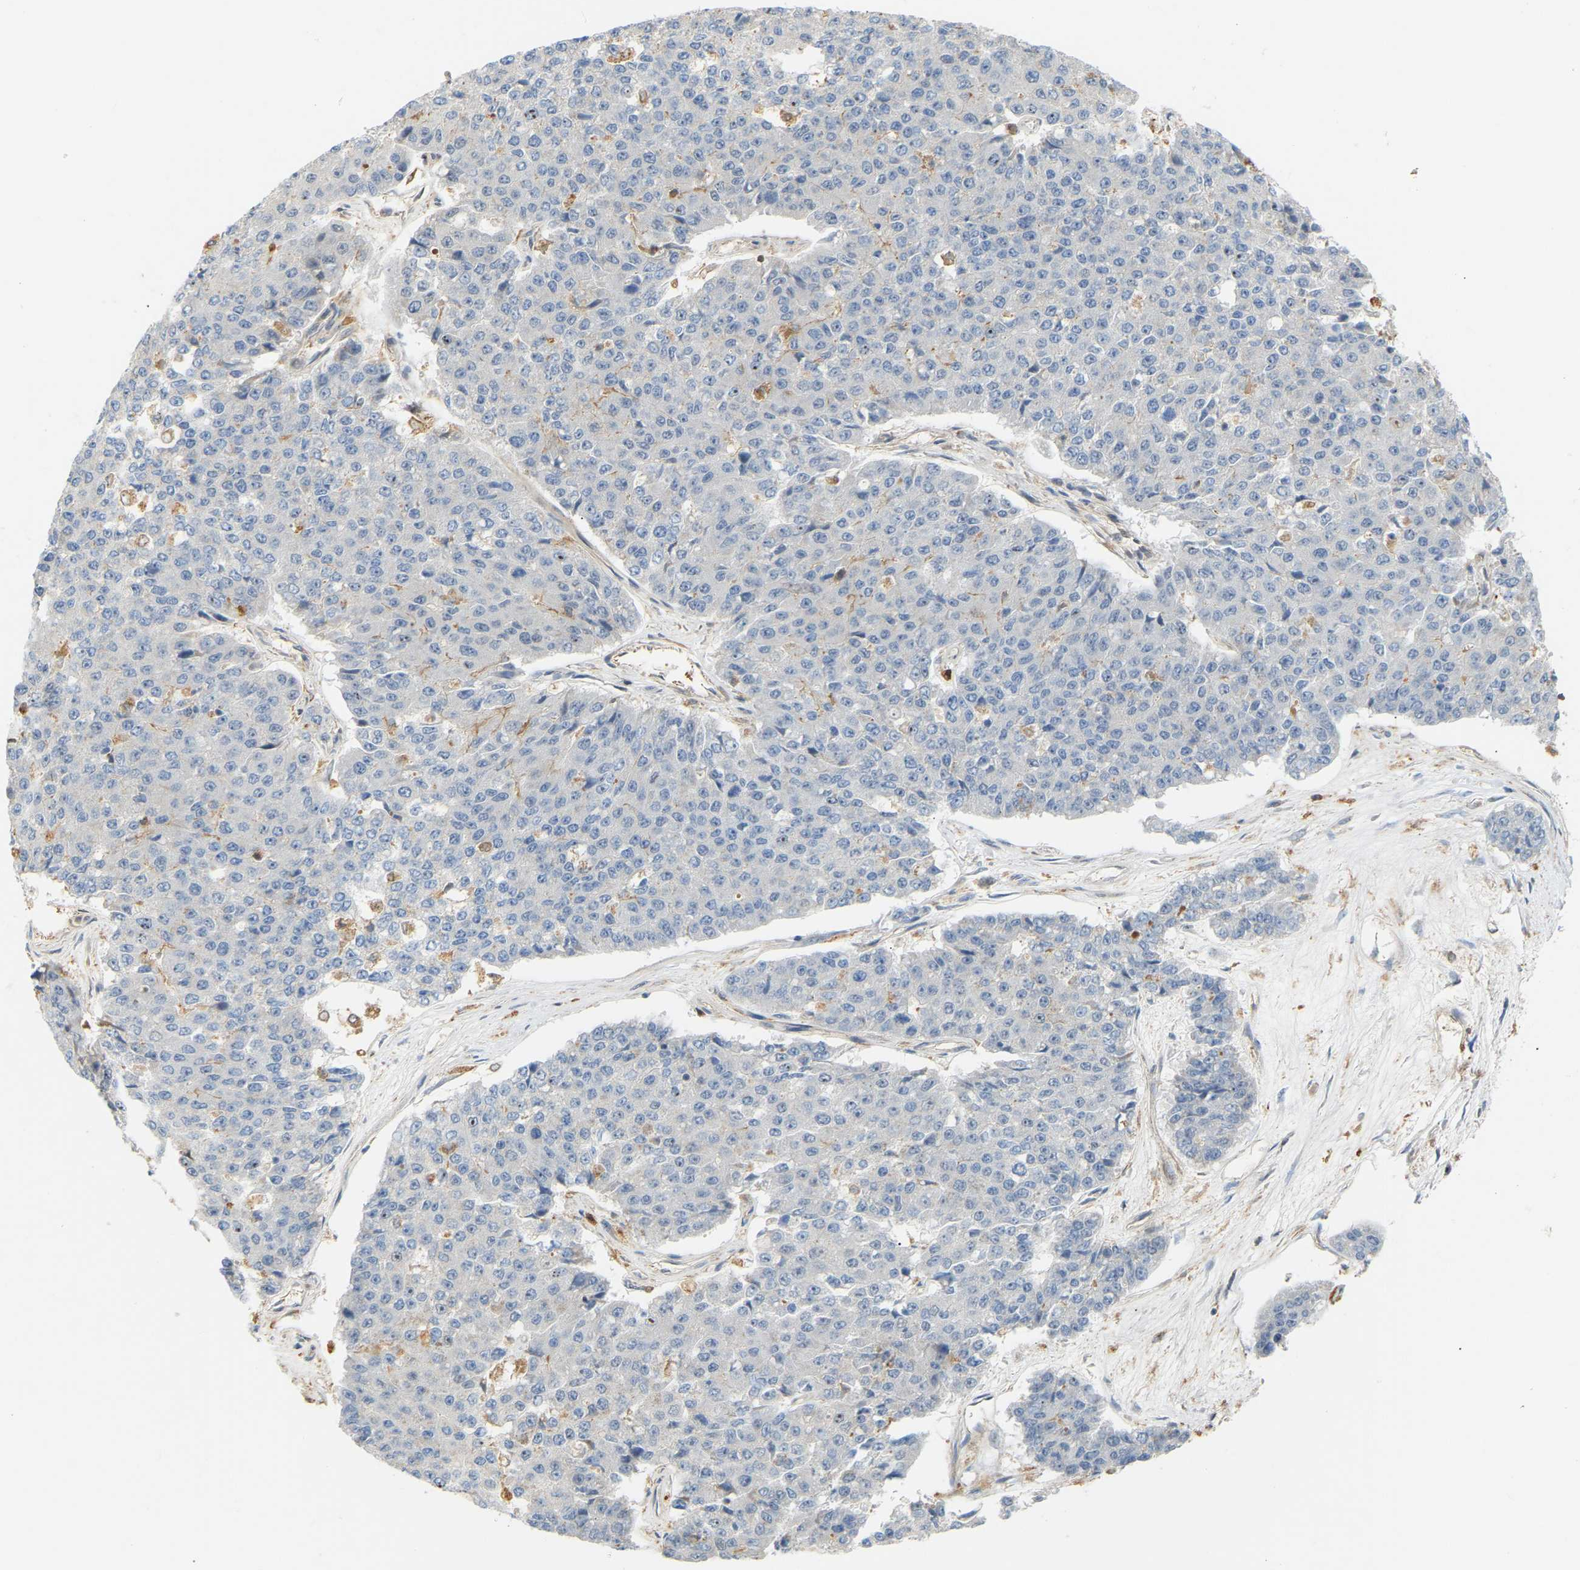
{"staining": {"intensity": "negative", "quantity": "none", "location": "none"}, "tissue": "pancreatic cancer", "cell_type": "Tumor cells", "image_type": "cancer", "snomed": [{"axis": "morphology", "description": "Adenocarcinoma, NOS"}, {"axis": "topography", "description": "Pancreas"}], "caption": "Tumor cells show no significant positivity in adenocarcinoma (pancreatic).", "gene": "PLCG2", "patient": {"sex": "male", "age": 50}}